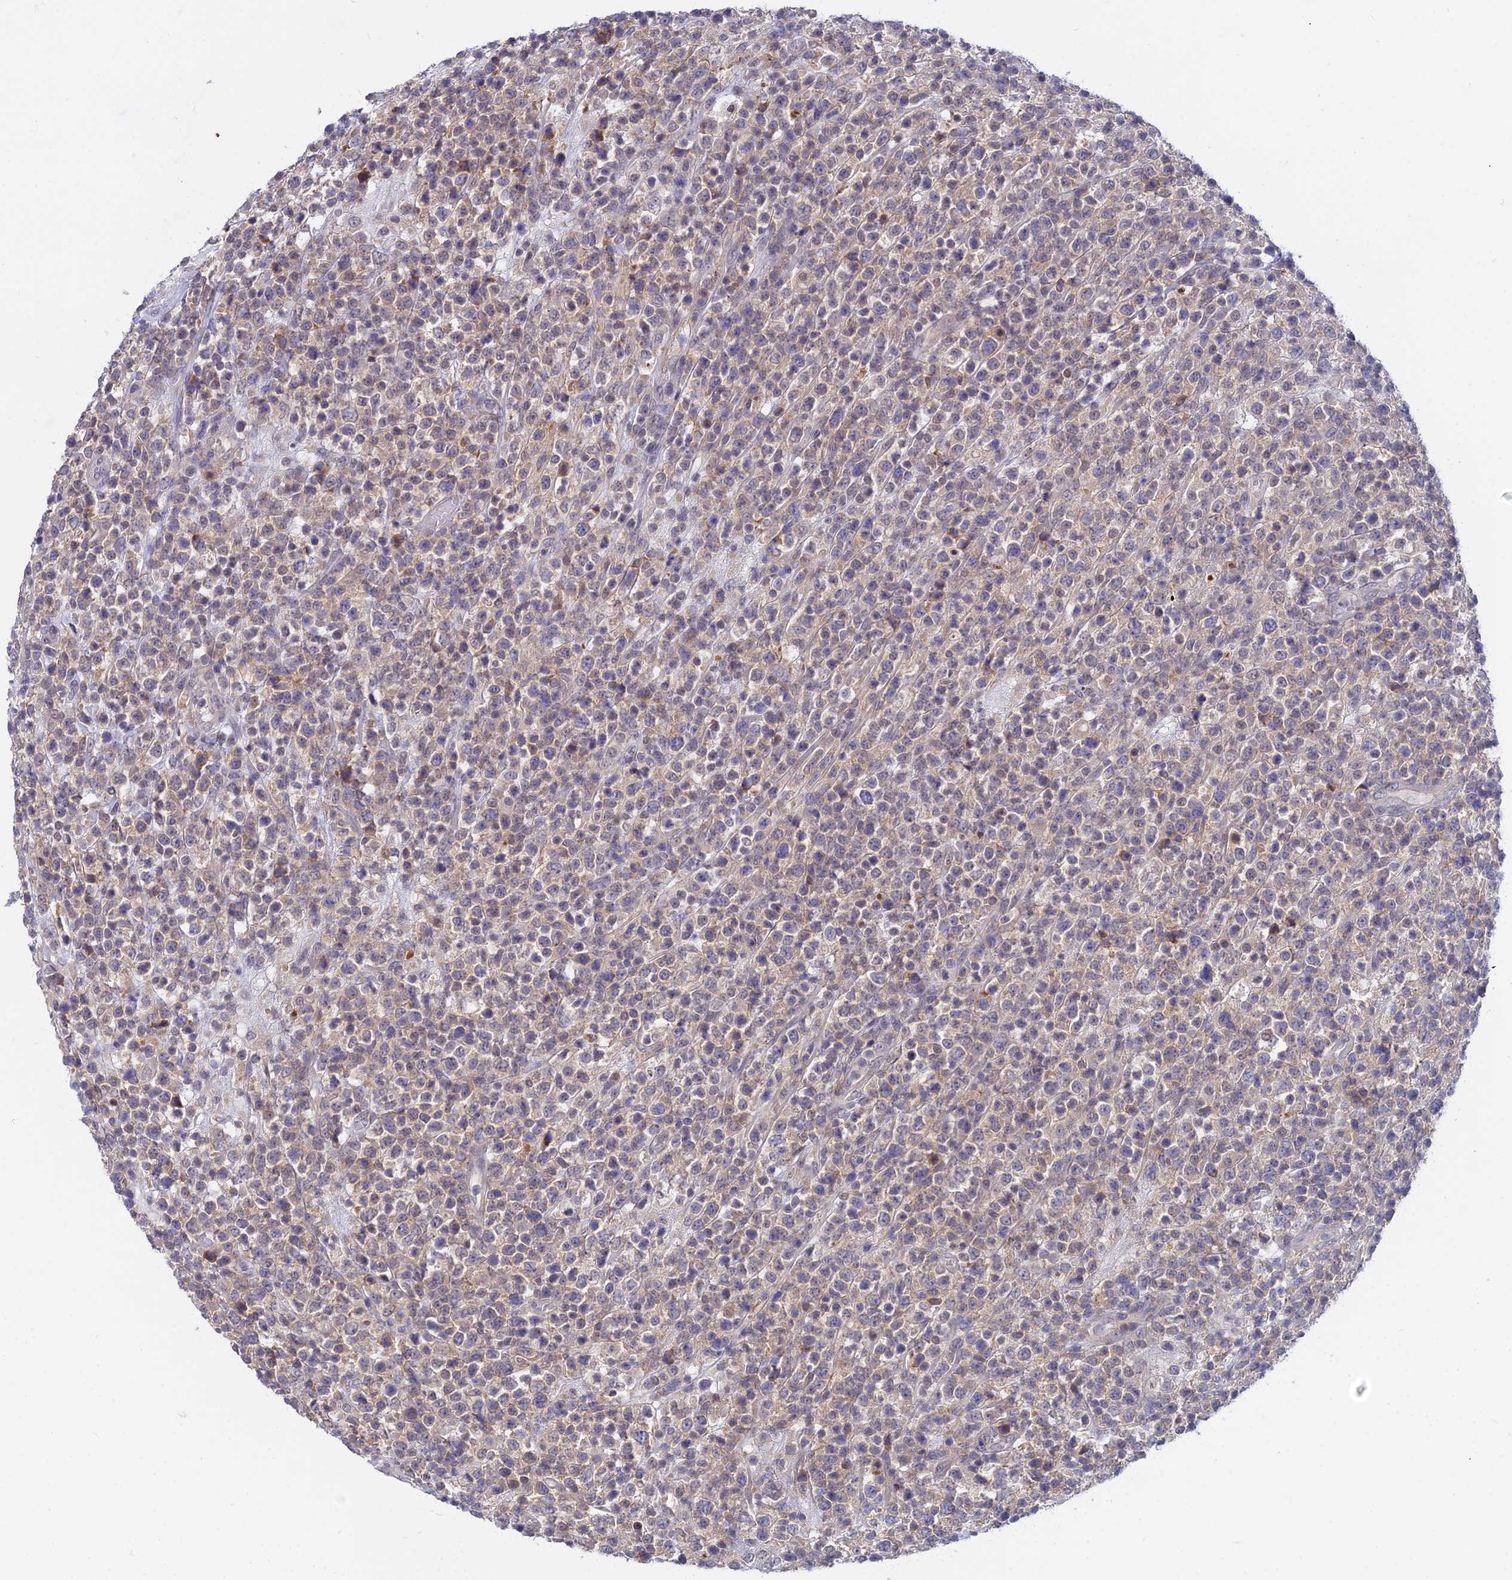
{"staining": {"intensity": "weak", "quantity": "<25%", "location": "cytoplasmic/membranous"}, "tissue": "lymphoma", "cell_type": "Tumor cells", "image_type": "cancer", "snomed": [{"axis": "morphology", "description": "Malignant lymphoma, non-Hodgkin's type, High grade"}, {"axis": "topography", "description": "Colon"}], "caption": "This micrograph is of lymphoma stained with IHC to label a protein in brown with the nuclei are counter-stained blue. There is no expression in tumor cells.", "gene": "B3GALT4", "patient": {"sex": "female", "age": 53}}